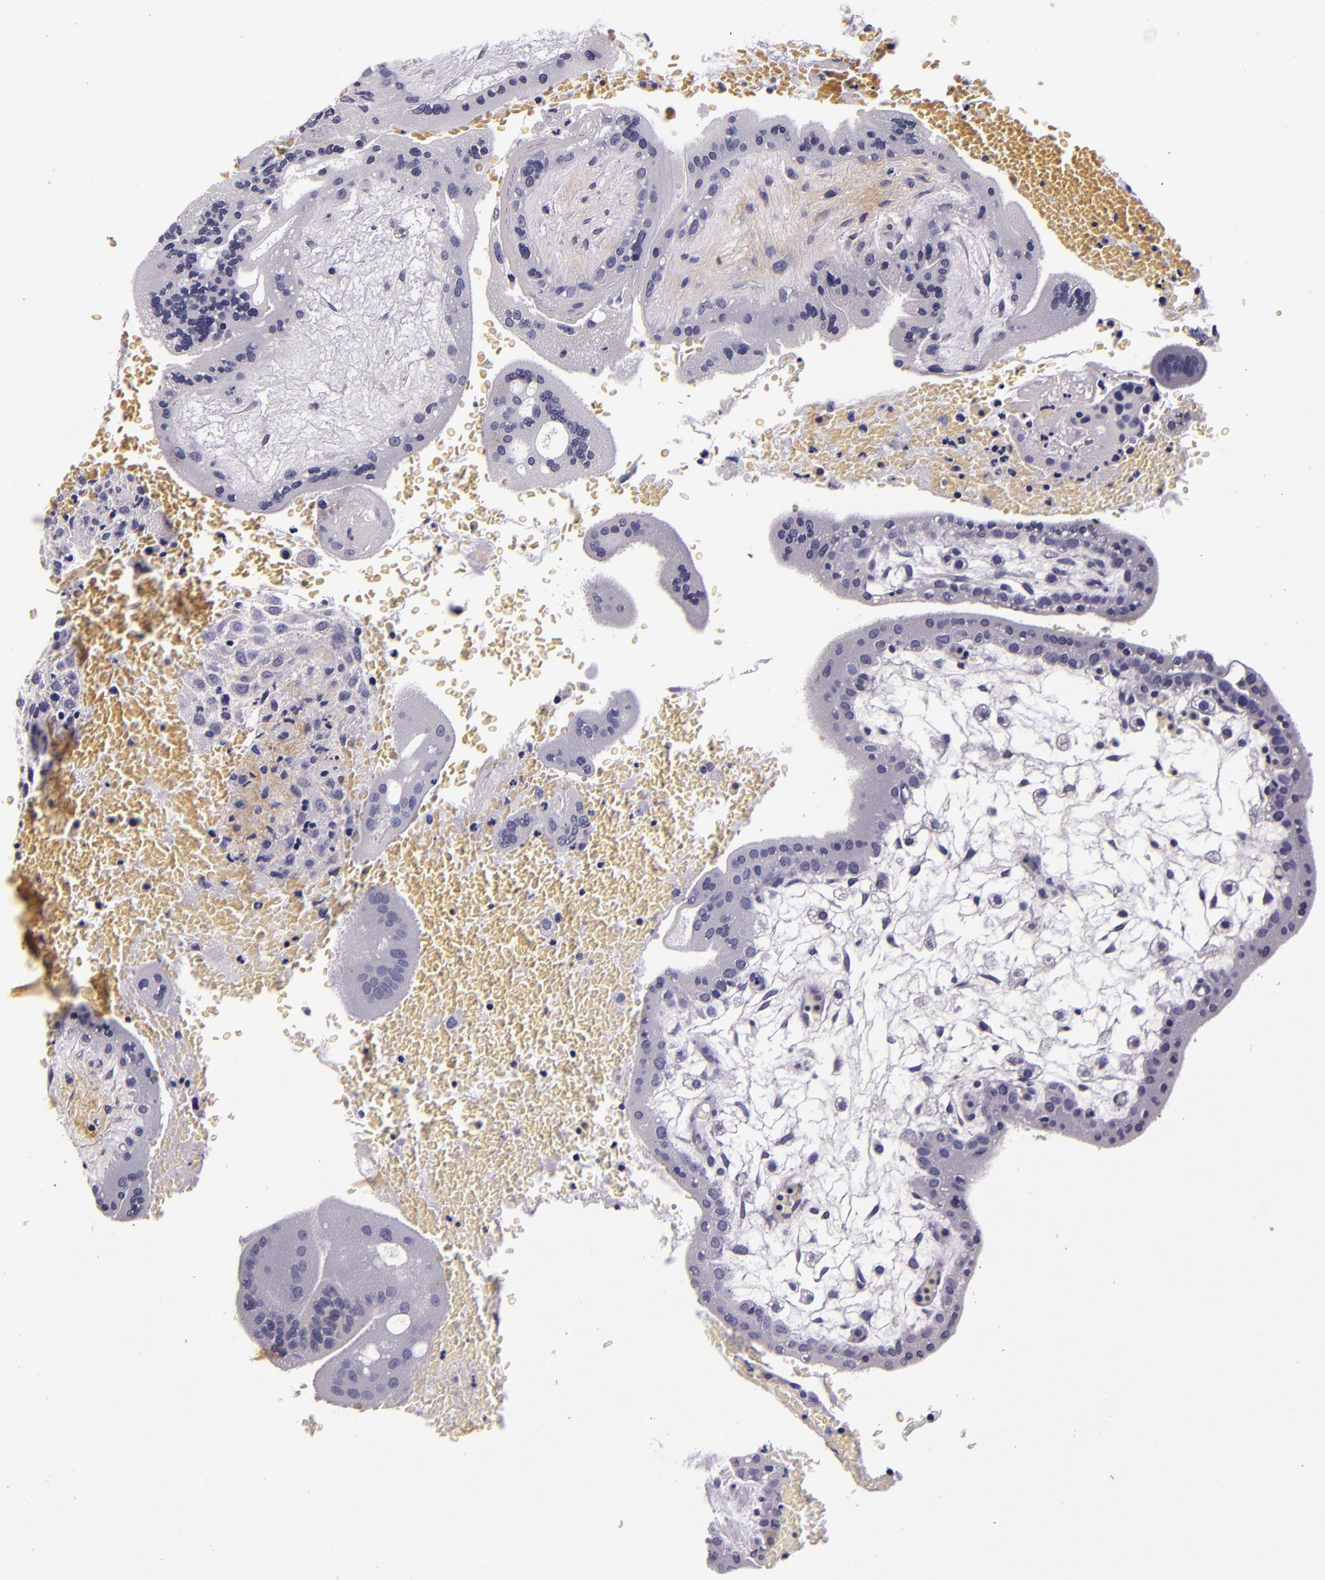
{"staining": {"intensity": "negative", "quantity": "none", "location": "none"}, "tissue": "placenta", "cell_type": "Decidual cells", "image_type": "normal", "snomed": [{"axis": "morphology", "description": "Normal tissue, NOS"}, {"axis": "topography", "description": "Placenta"}], "caption": "A micrograph of human placenta is negative for staining in decidual cells. The staining is performed using DAB brown chromogen with nuclei counter-stained in using hematoxylin.", "gene": "FBN1", "patient": {"sex": "female", "age": 35}}